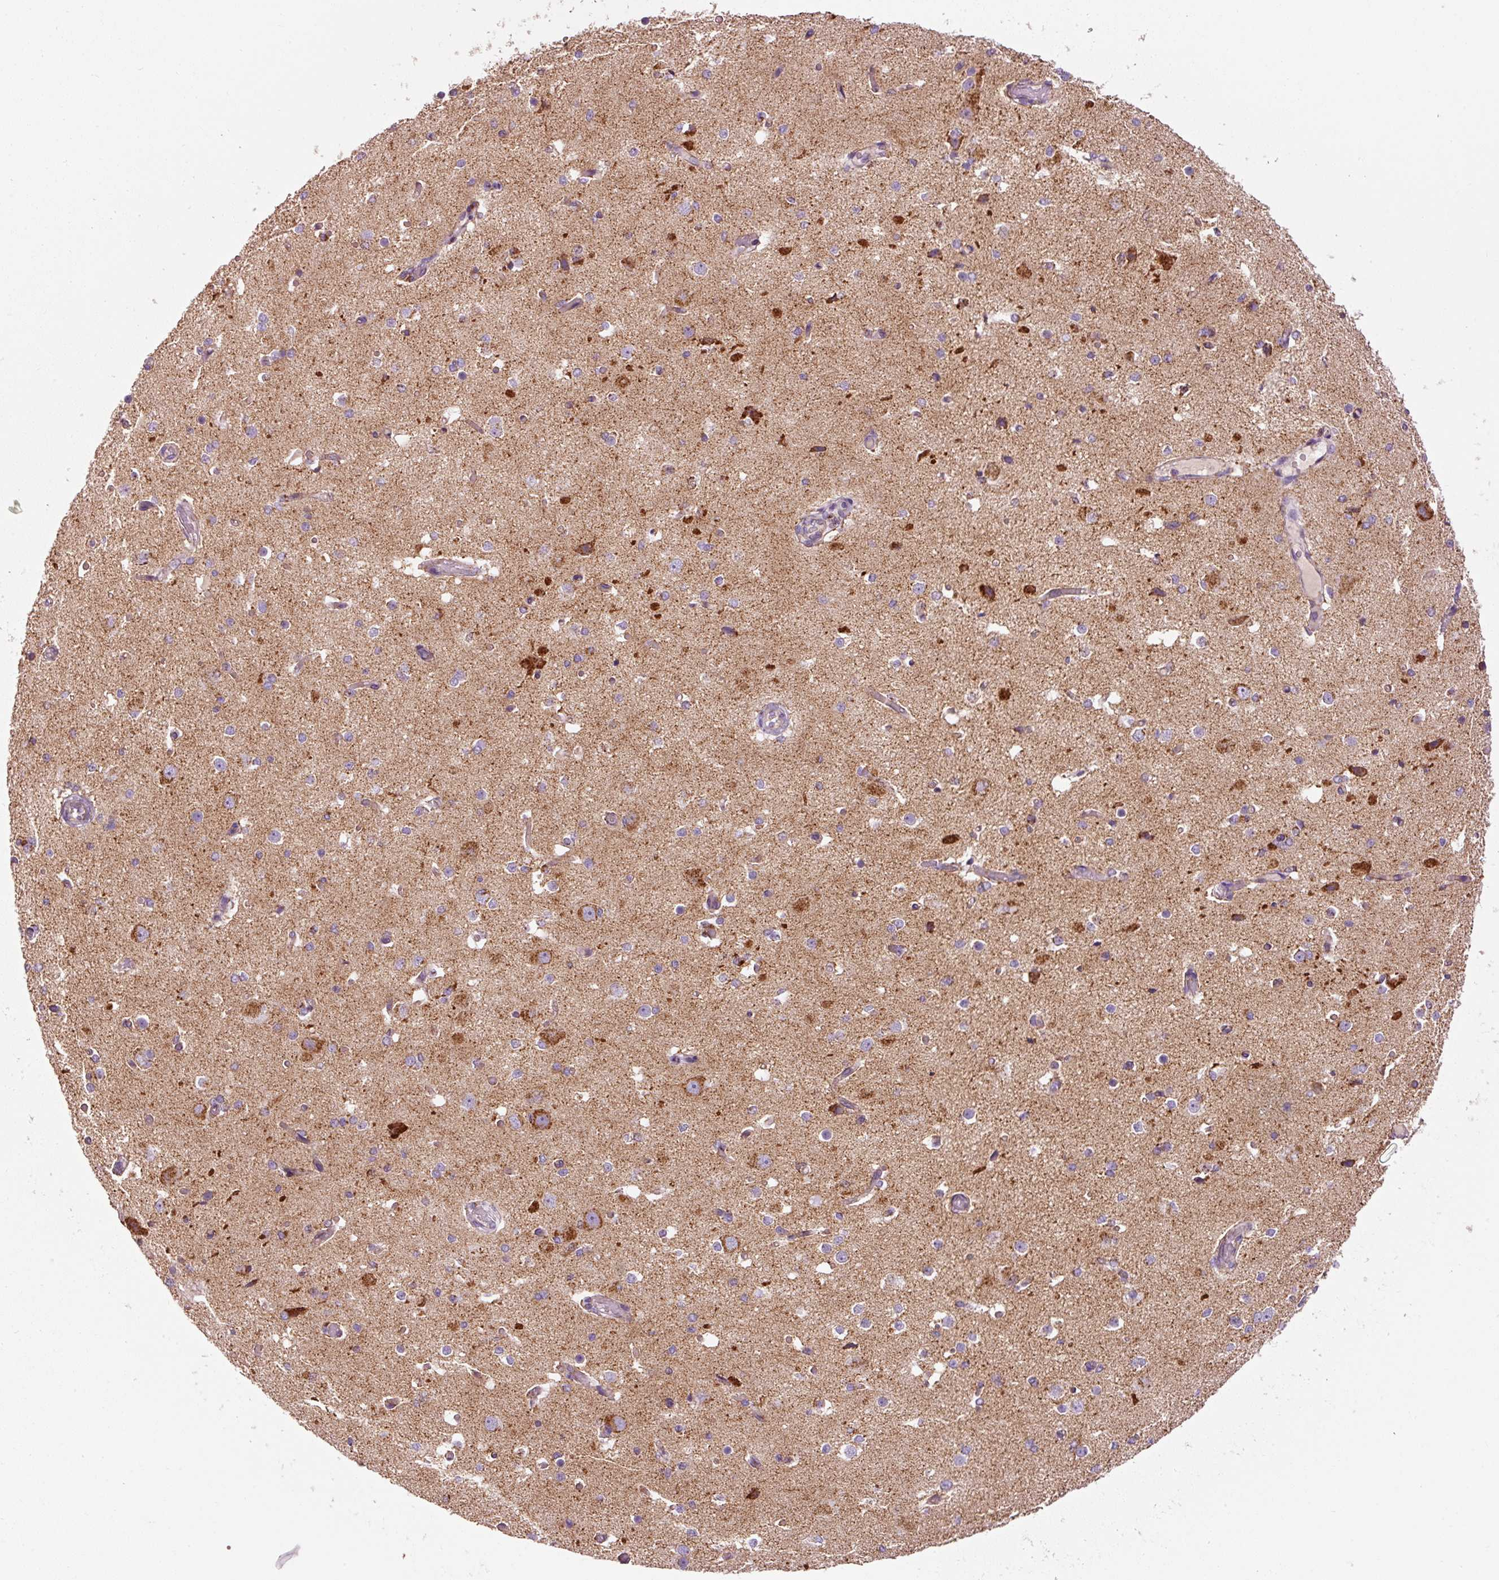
{"staining": {"intensity": "weak", "quantity": "25%-75%", "location": "cytoplasmic/membranous"}, "tissue": "cerebral cortex", "cell_type": "Endothelial cells", "image_type": "normal", "snomed": [{"axis": "morphology", "description": "Normal tissue, NOS"}, {"axis": "morphology", "description": "Inflammation, NOS"}, {"axis": "topography", "description": "Cerebral cortex"}], "caption": "This is a micrograph of IHC staining of normal cerebral cortex, which shows weak positivity in the cytoplasmic/membranous of endothelial cells.", "gene": "NDUFB4", "patient": {"sex": "male", "age": 6}}